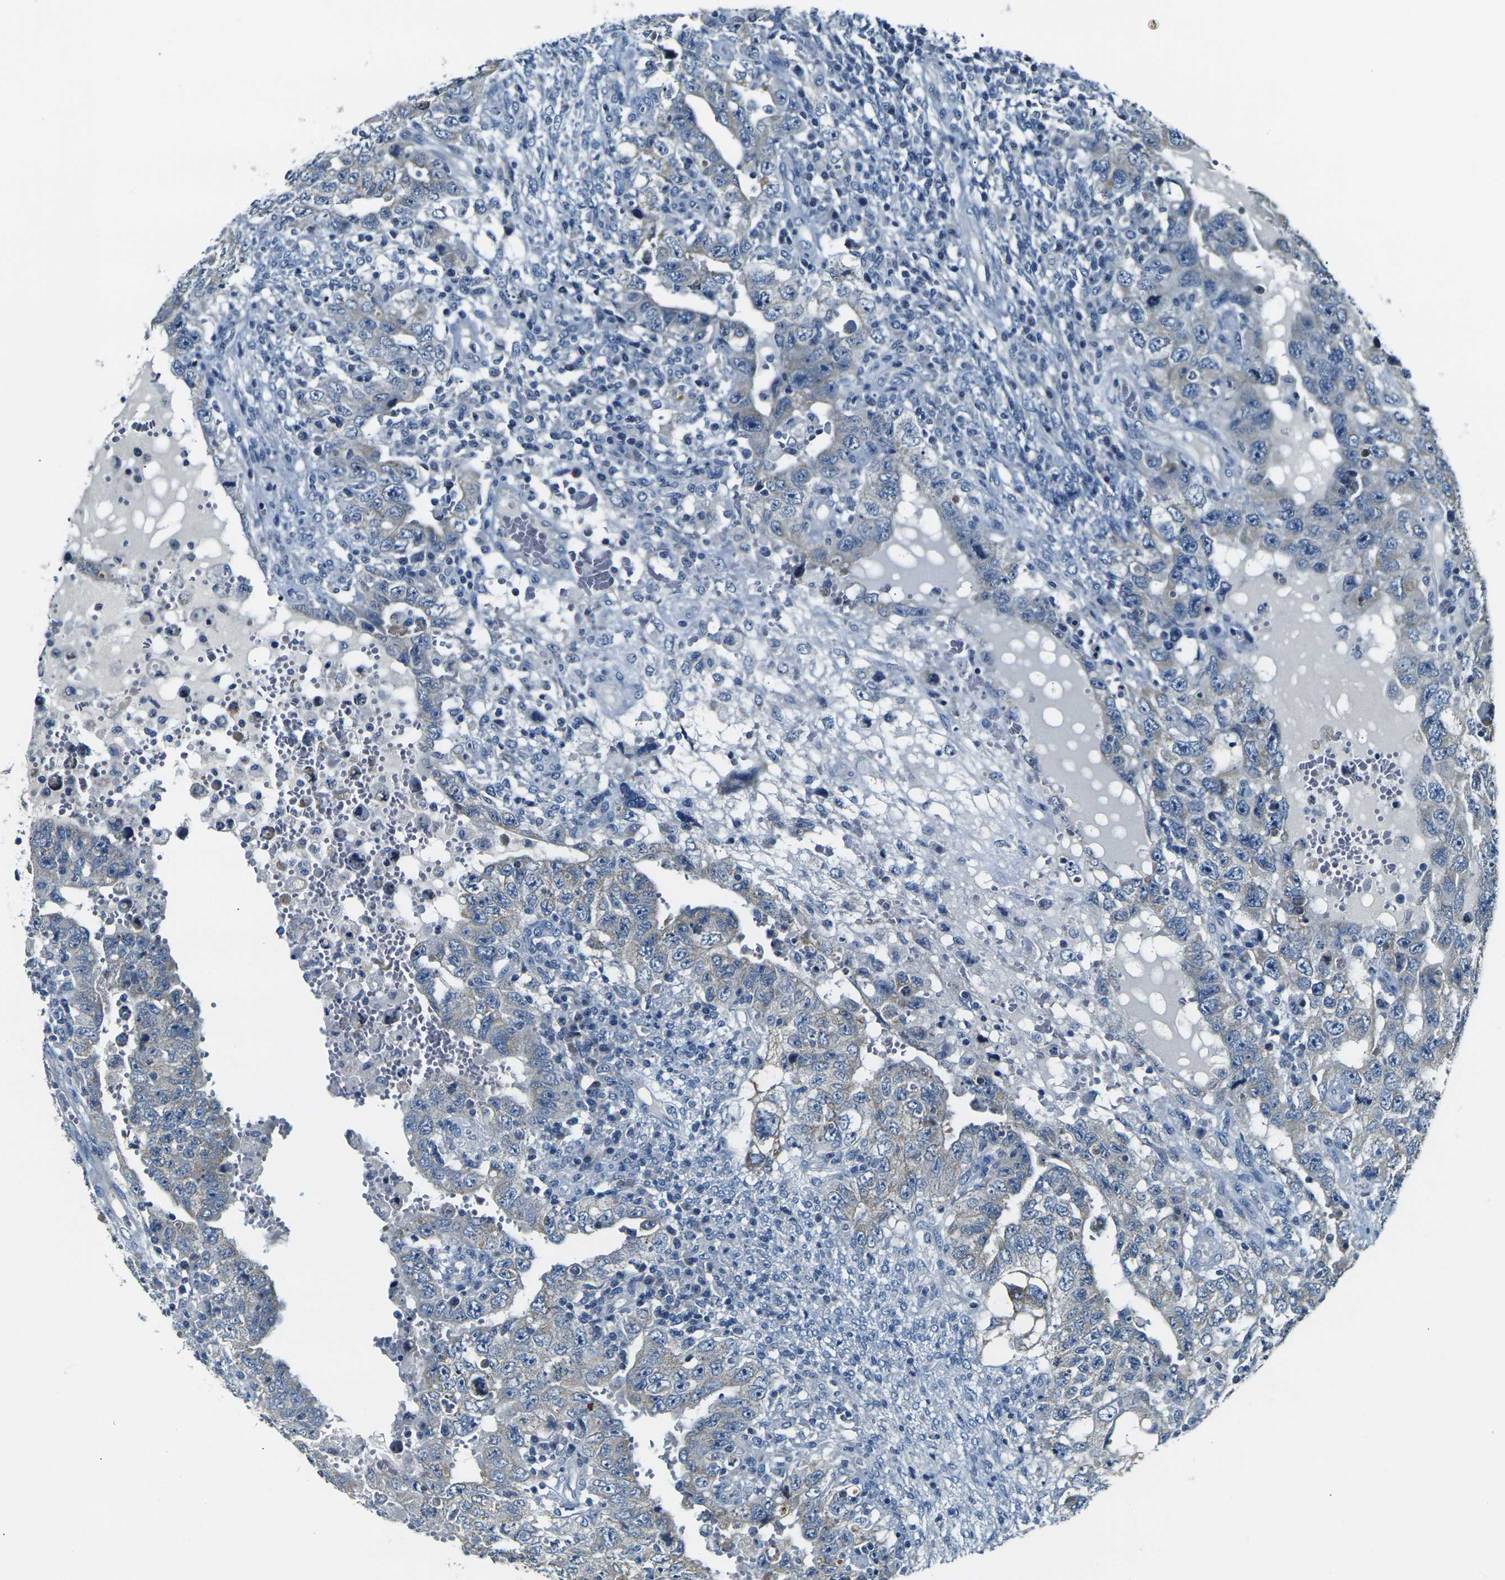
{"staining": {"intensity": "negative", "quantity": "none", "location": "none"}, "tissue": "testis cancer", "cell_type": "Tumor cells", "image_type": "cancer", "snomed": [{"axis": "morphology", "description": "Carcinoma, Embryonal, NOS"}, {"axis": "topography", "description": "Testis"}], "caption": "Immunohistochemical staining of testis cancer displays no significant positivity in tumor cells.", "gene": "SHISAL2B", "patient": {"sex": "male", "age": 26}}